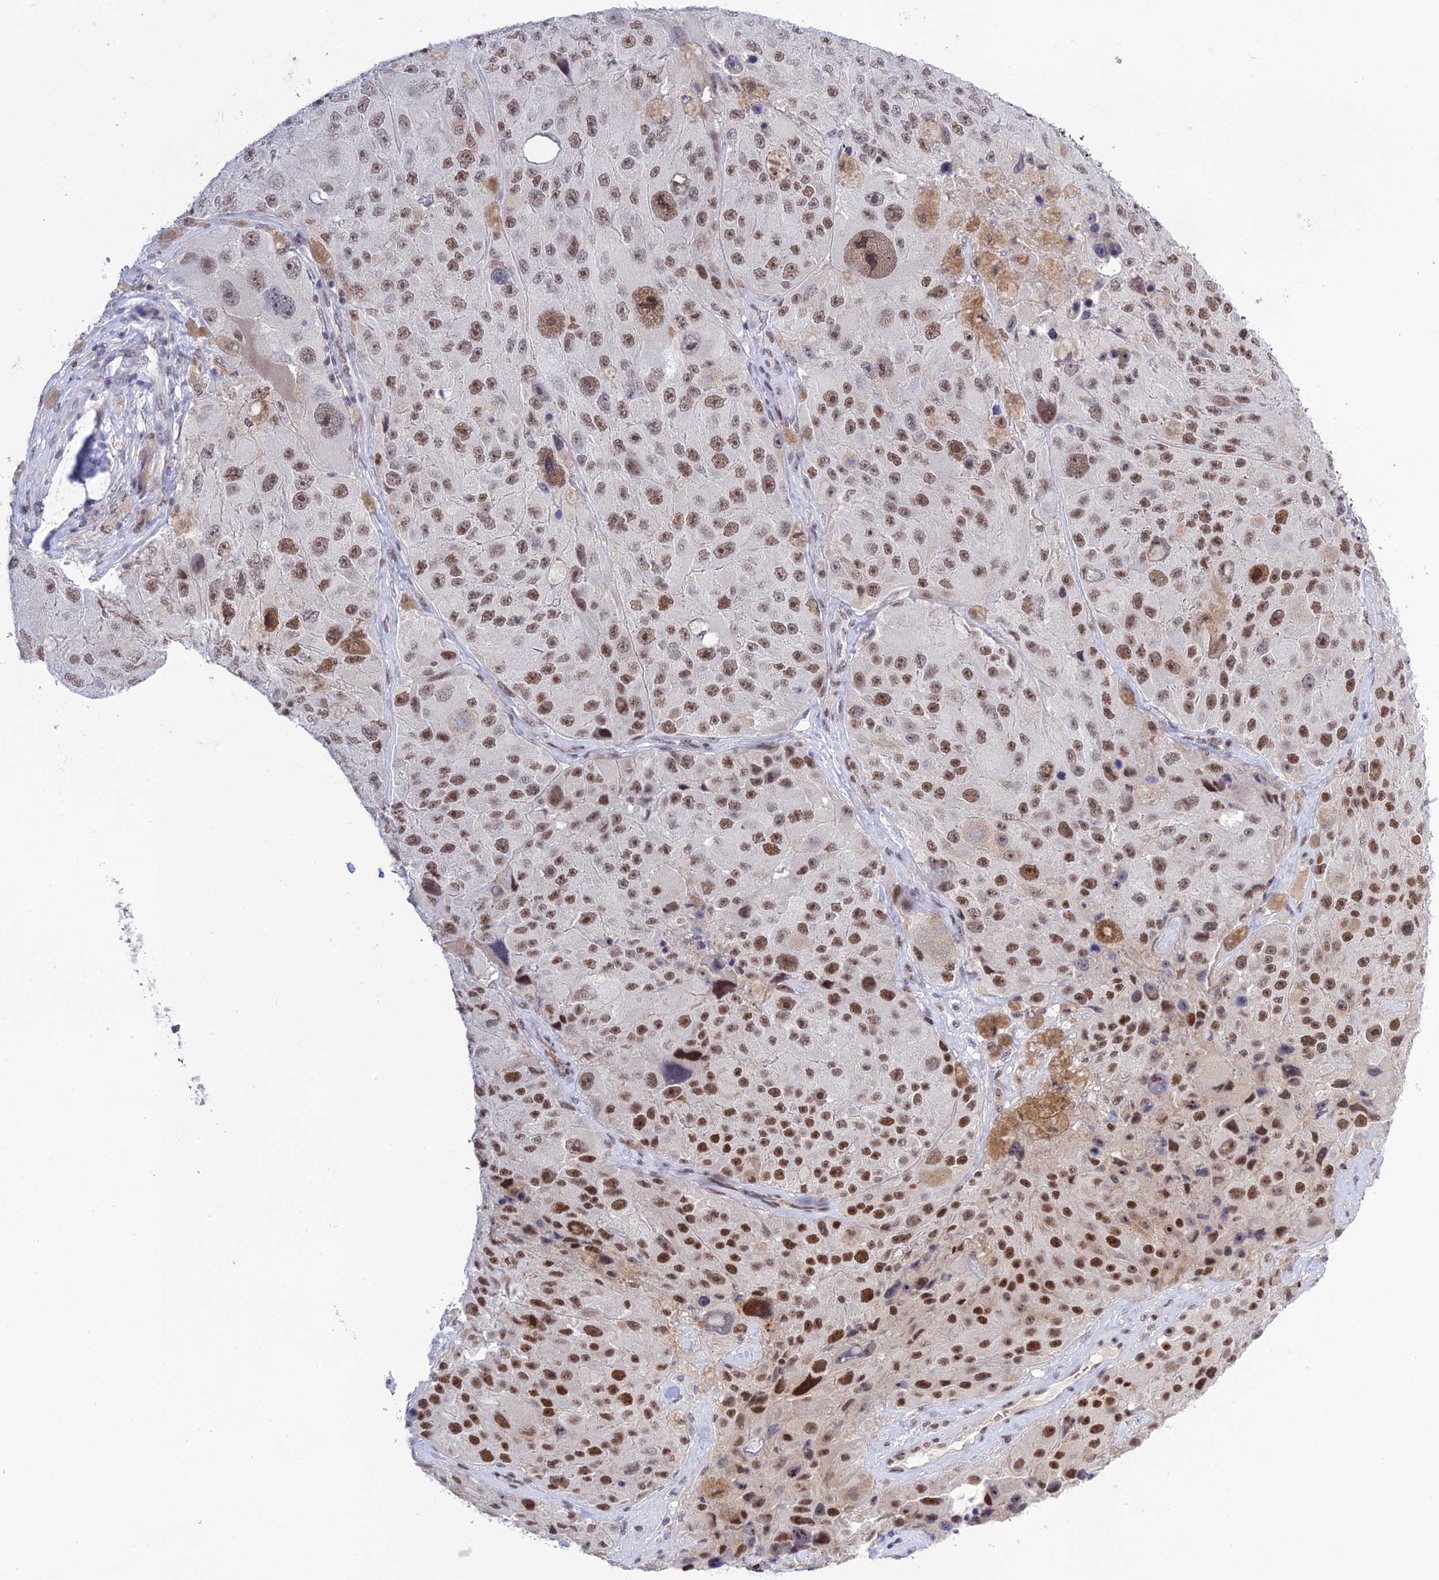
{"staining": {"intensity": "moderate", "quantity": ">75%", "location": "nuclear"}, "tissue": "melanoma", "cell_type": "Tumor cells", "image_type": "cancer", "snomed": [{"axis": "morphology", "description": "Malignant melanoma, Metastatic site"}, {"axis": "topography", "description": "Lymph node"}], "caption": "Melanoma was stained to show a protein in brown. There is medium levels of moderate nuclear expression in about >75% of tumor cells. The staining is performed using DAB brown chromogen to label protein expression. The nuclei are counter-stained blue using hematoxylin.", "gene": "TCEA1", "patient": {"sex": "male", "age": 62}}